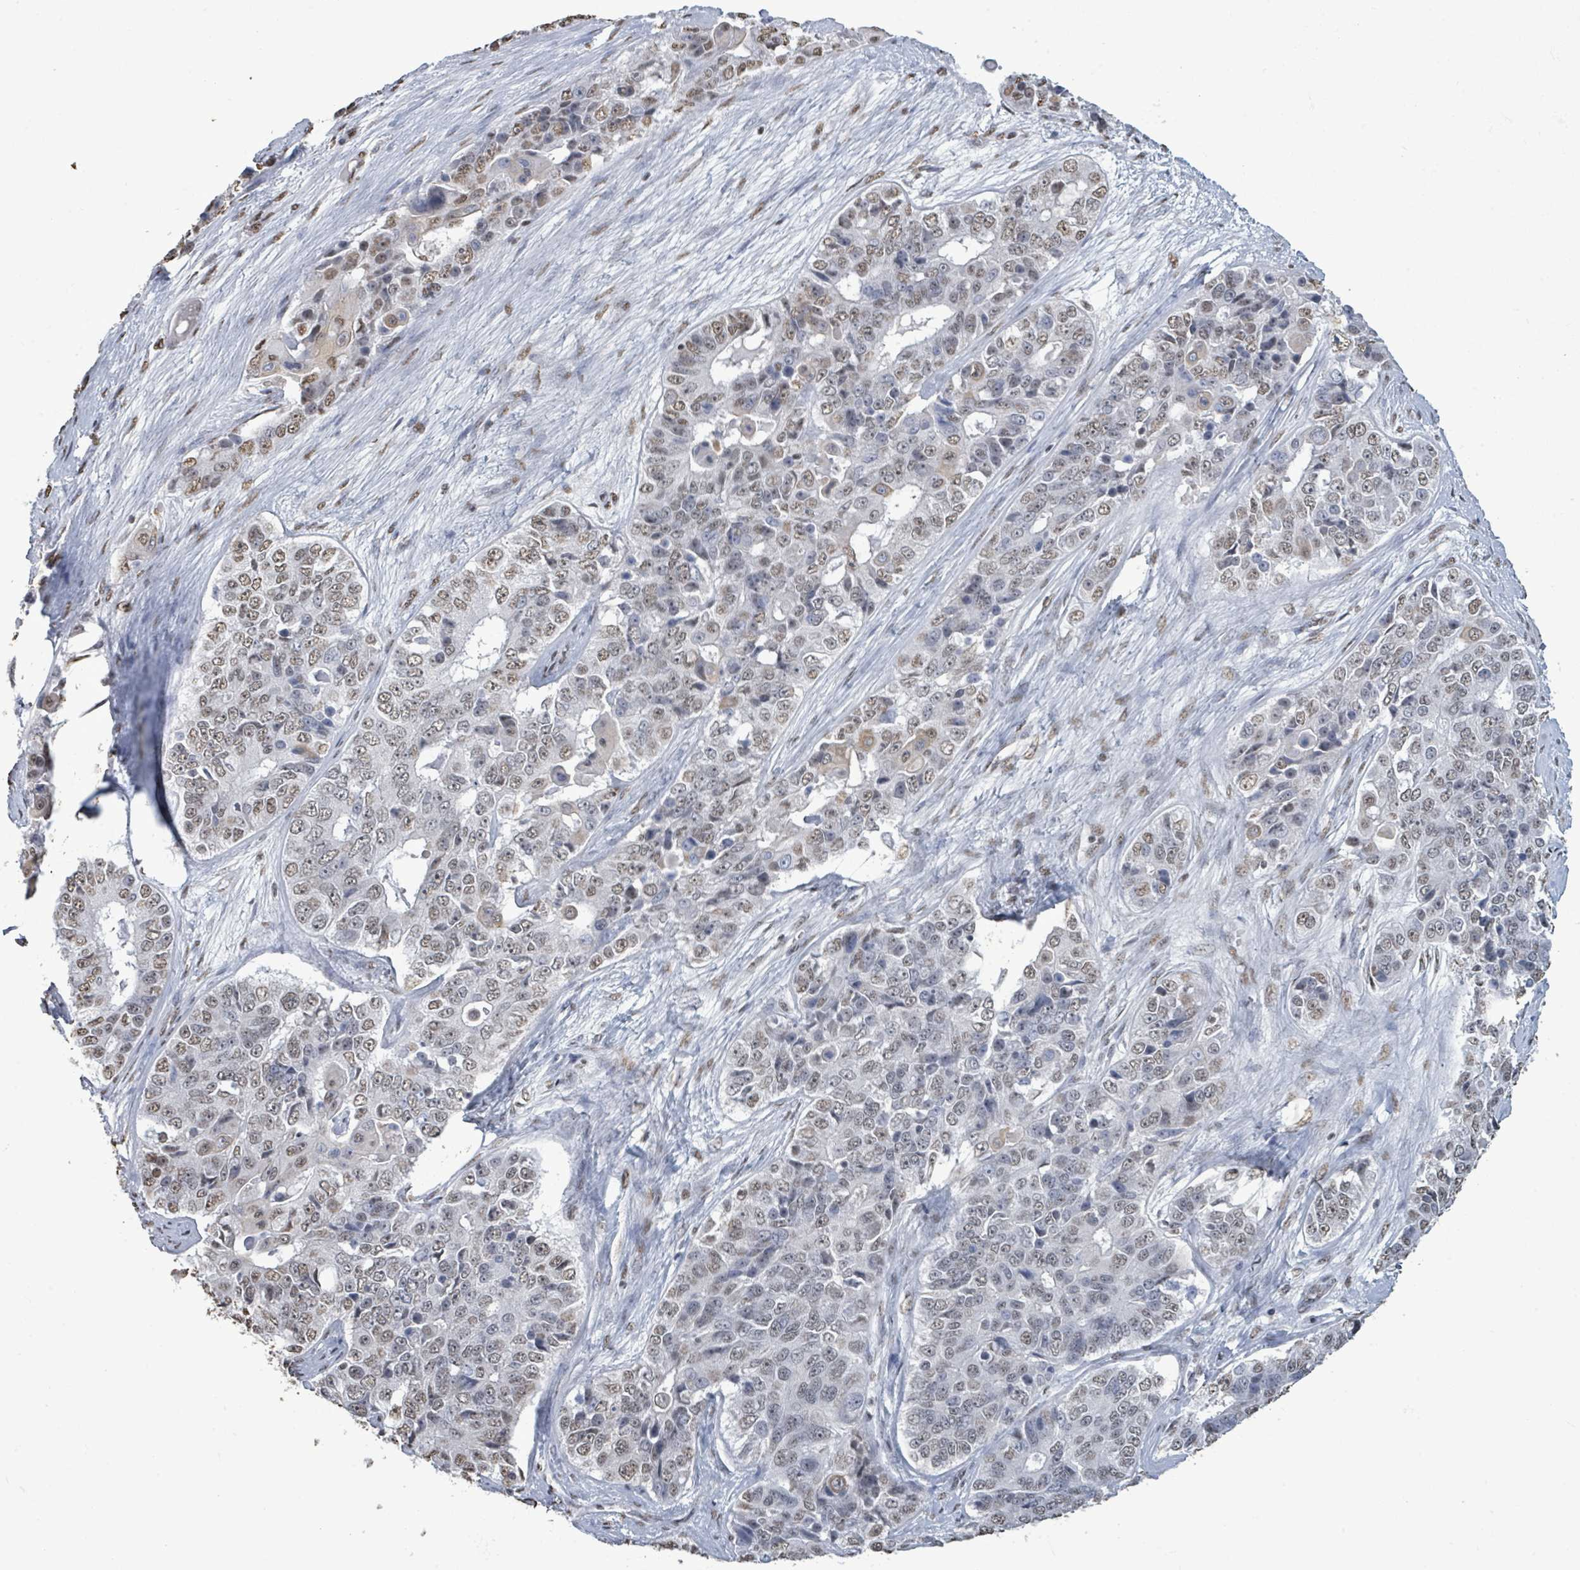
{"staining": {"intensity": "moderate", "quantity": "25%-75%", "location": "nuclear"}, "tissue": "ovarian cancer", "cell_type": "Tumor cells", "image_type": "cancer", "snomed": [{"axis": "morphology", "description": "Carcinoma, endometroid"}, {"axis": "topography", "description": "Ovary"}], "caption": "Protein expression by IHC reveals moderate nuclear positivity in approximately 25%-75% of tumor cells in ovarian endometroid carcinoma.", "gene": "SAMD14", "patient": {"sex": "female", "age": 51}}